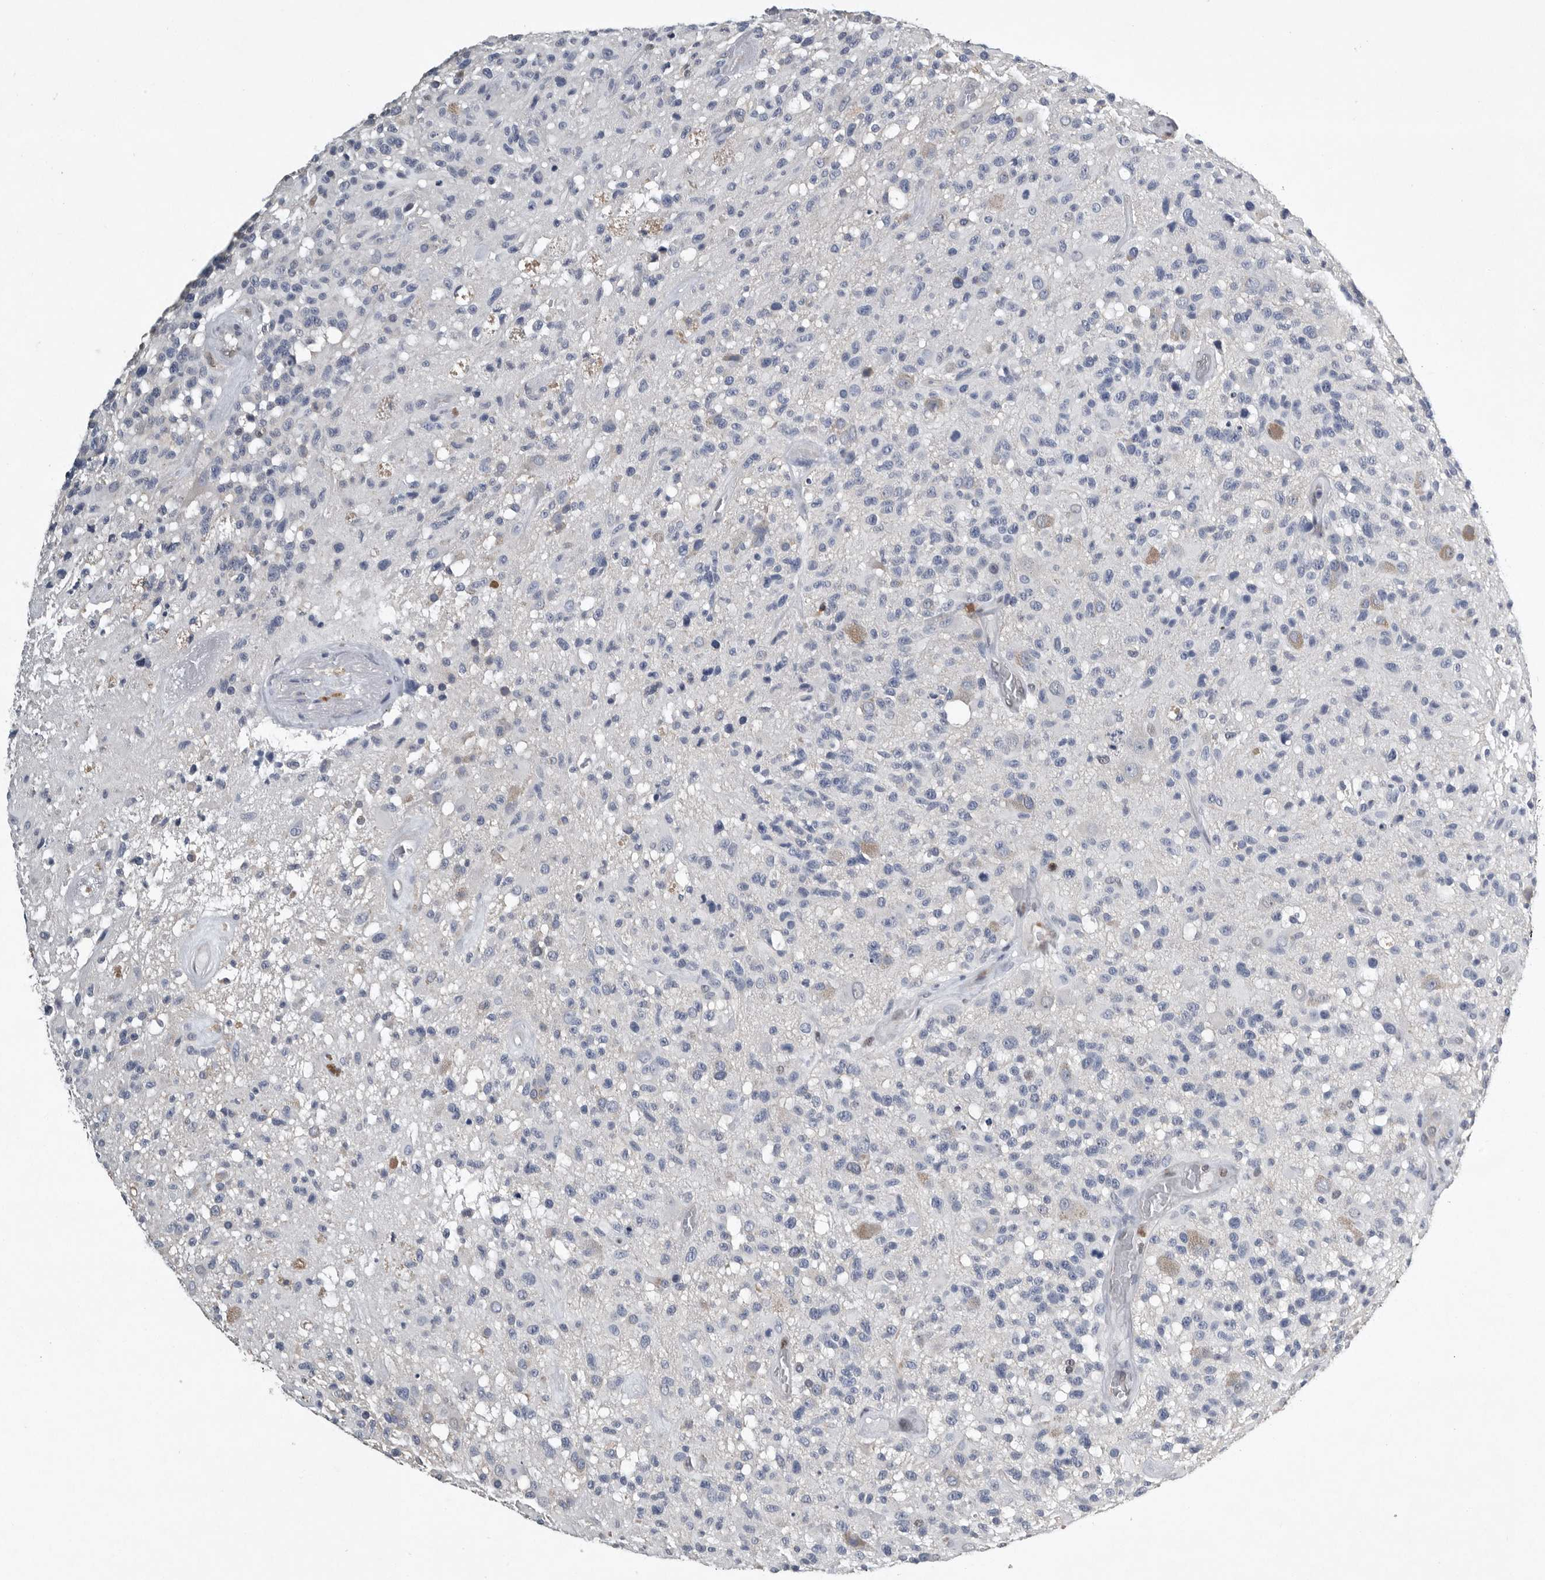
{"staining": {"intensity": "negative", "quantity": "none", "location": "none"}, "tissue": "glioma", "cell_type": "Tumor cells", "image_type": "cancer", "snomed": [{"axis": "morphology", "description": "Glioma, malignant, High grade"}, {"axis": "morphology", "description": "Glioblastoma, NOS"}, {"axis": "topography", "description": "Brain"}], "caption": "High magnification brightfield microscopy of glioma stained with DAB (brown) and counterstained with hematoxylin (blue): tumor cells show no significant positivity.", "gene": "PDCD4", "patient": {"sex": "male", "age": 60}}